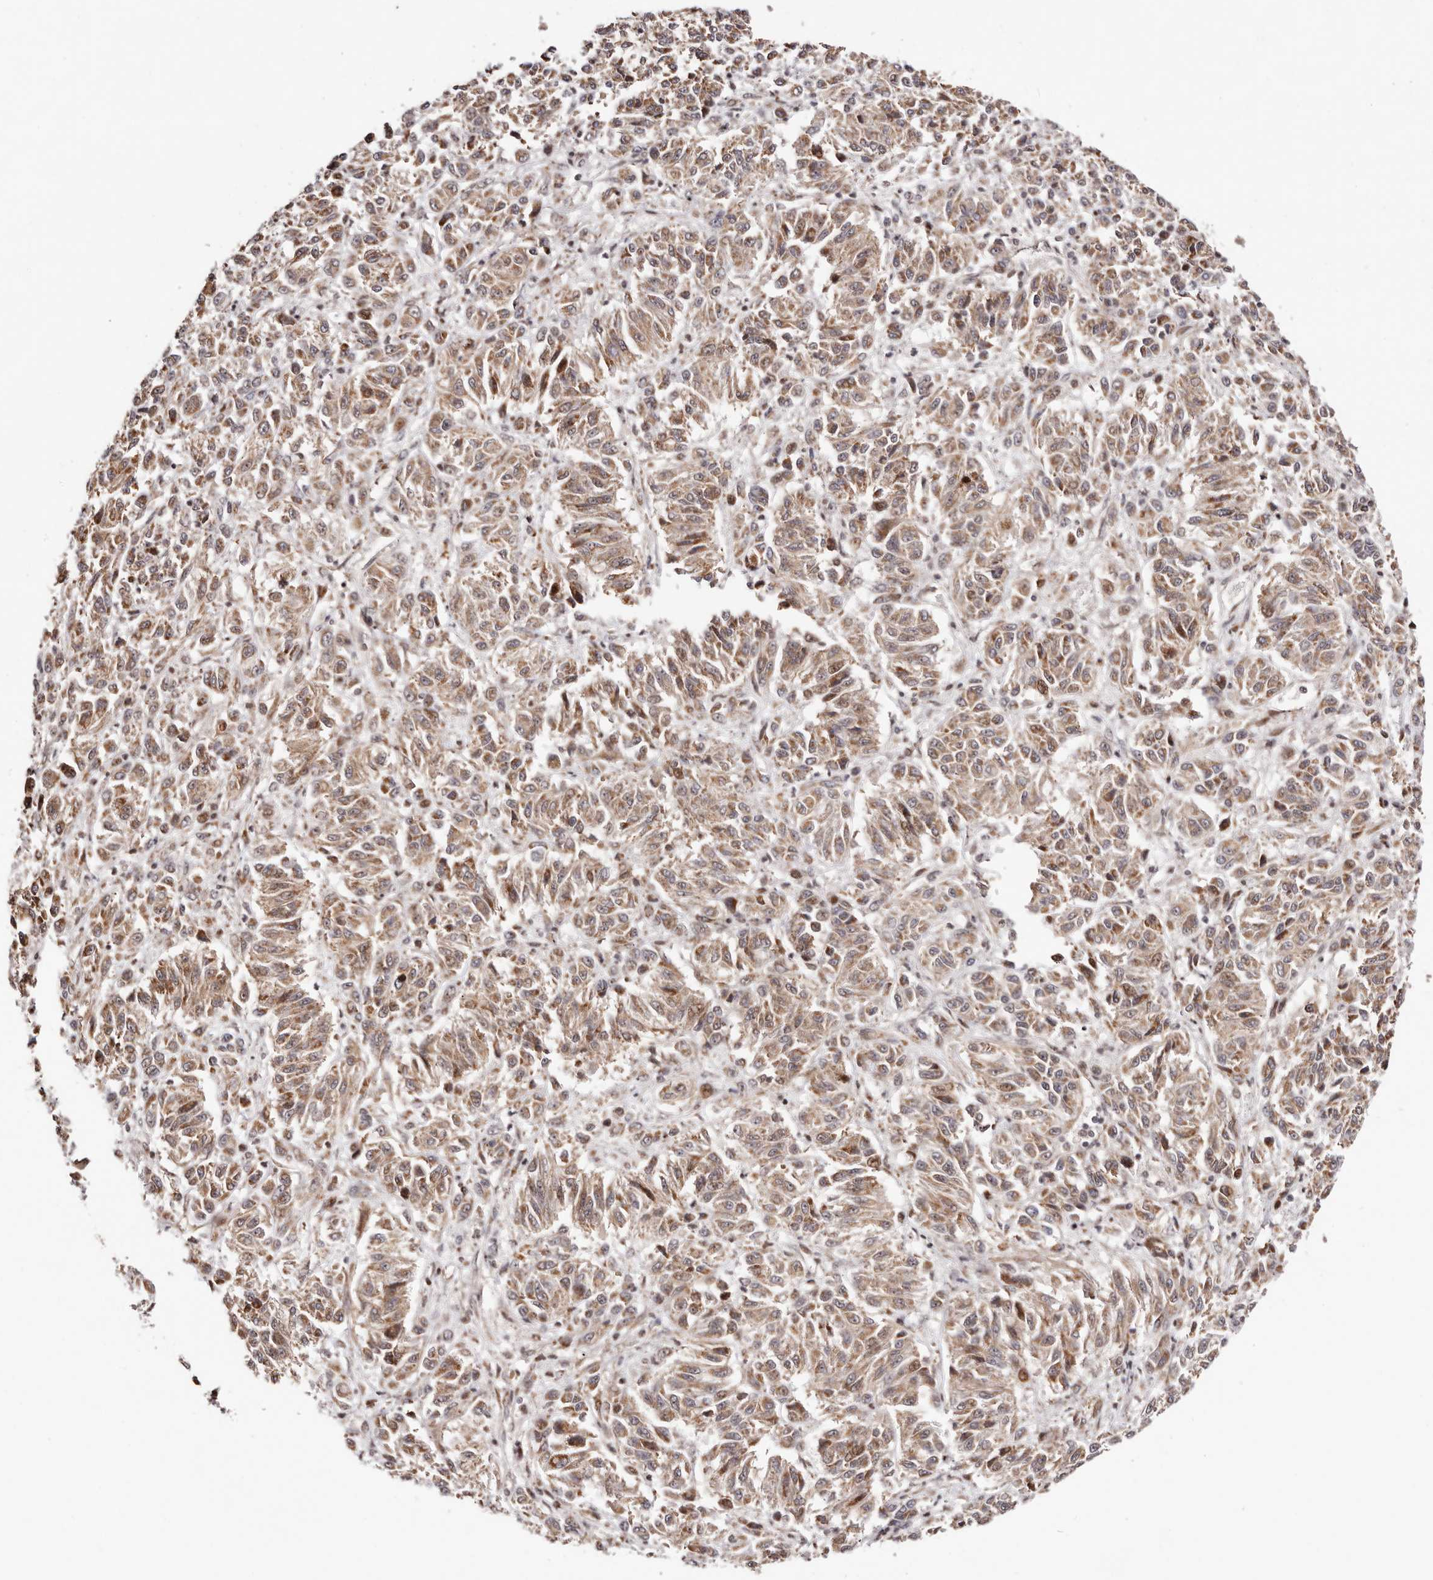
{"staining": {"intensity": "moderate", "quantity": ">75%", "location": "cytoplasmic/membranous"}, "tissue": "melanoma", "cell_type": "Tumor cells", "image_type": "cancer", "snomed": [{"axis": "morphology", "description": "Malignant melanoma, Metastatic site"}, {"axis": "topography", "description": "Lung"}], "caption": "This micrograph reveals immunohistochemistry (IHC) staining of human melanoma, with medium moderate cytoplasmic/membranous expression in approximately >75% of tumor cells.", "gene": "HIVEP3", "patient": {"sex": "male", "age": 64}}